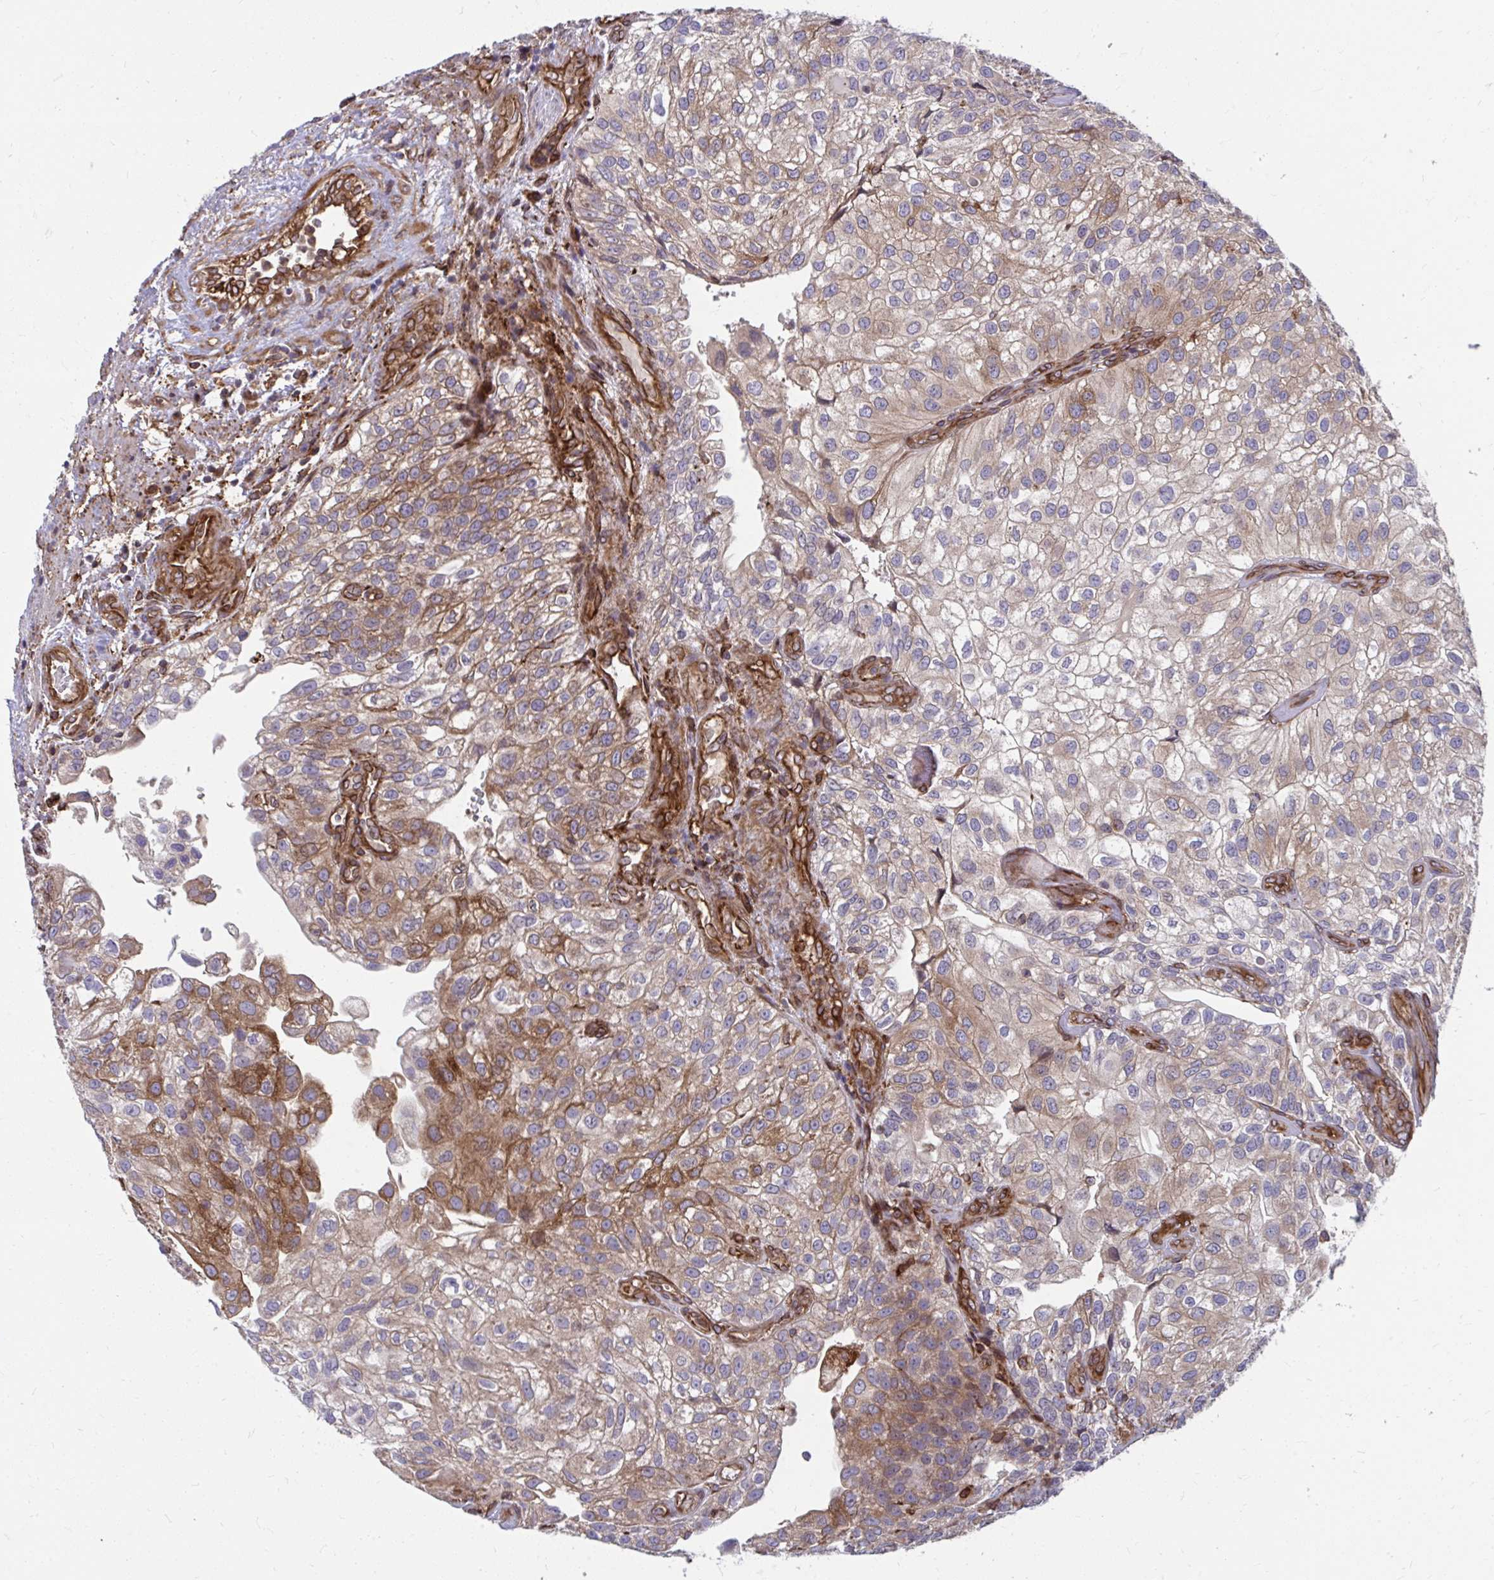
{"staining": {"intensity": "moderate", "quantity": "25%-75%", "location": "cytoplasmic/membranous"}, "tissue": "urothelial cancer", "cell_type": "Tumor cells", "image_type": "cancer", "snomed": [{"axis": "morphology", "description": "Urothelial carcinoma, NOS"}, {"axis": "topography", "description": "Urinary bladder"}], "caption": "Immunohistochemistry (IHC) image of transitional cell carcinoma stained for a protein (brown), which shows medium levels of moderate cytoplasmic/membranous expression in about 25%-75% of tumor cells.", "gene": "STIM2", "patient": {"sex": "male", "age": 87}}